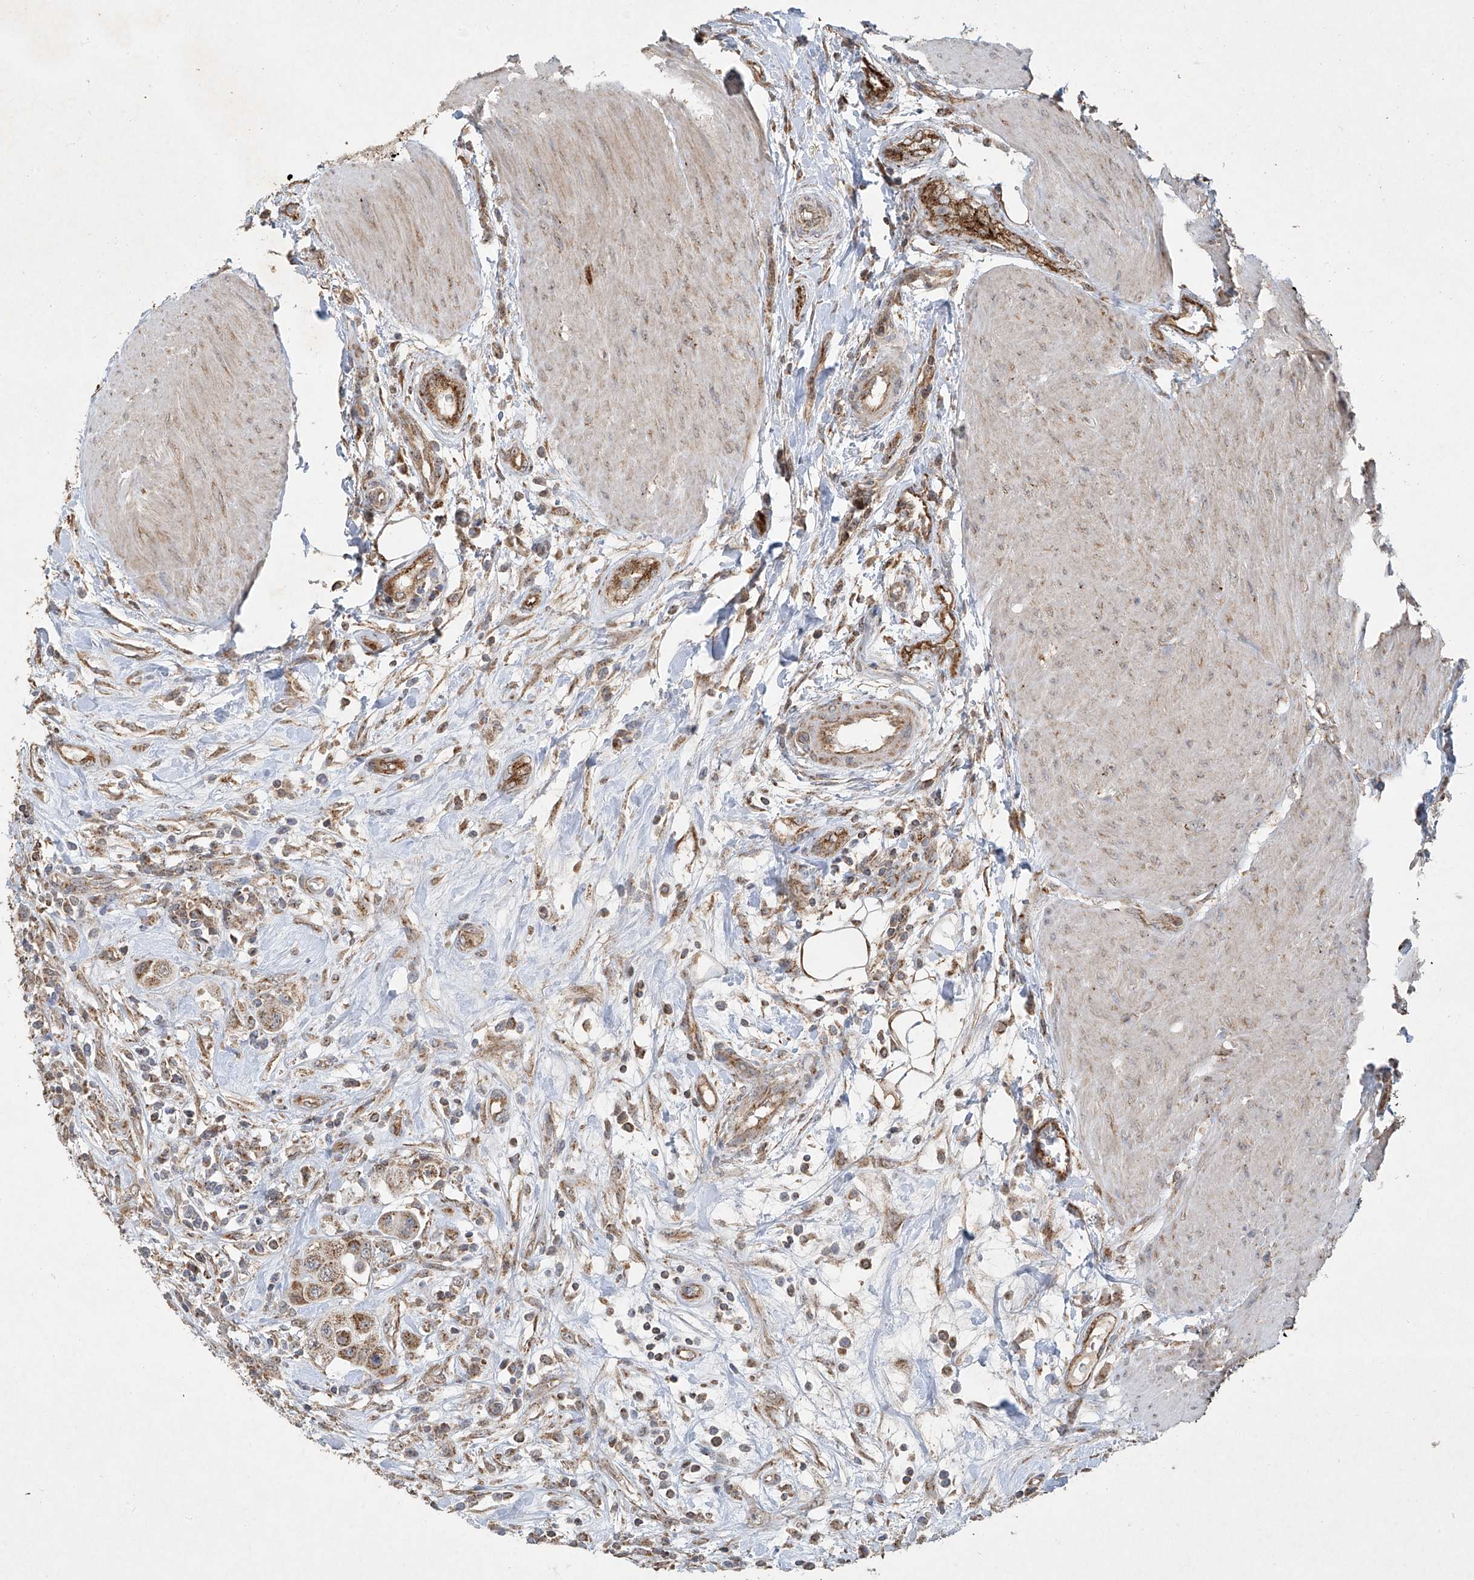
{"staining": {"intensity": "moderate", "quantity": ">75%", "location": "cytoplasmic/membranous"}, "tissue": "urothelial cancer", "cell_type": "Tumor cells", "image_type": "cancer", "snomed": [{"axis": "morphology", "description": "Urothelial carcinoma, High grade"}, {"axis": "topography", "description": "Urinary bladder"}], "caption": "A micrograph of human high-grade urothelial carcinoma stained for a protein reveals moderate cytoplasmic/membranous brown staining in tumor cells.", "gene": "UQCC1", "patient": {"sex": "male", "age": 50}}